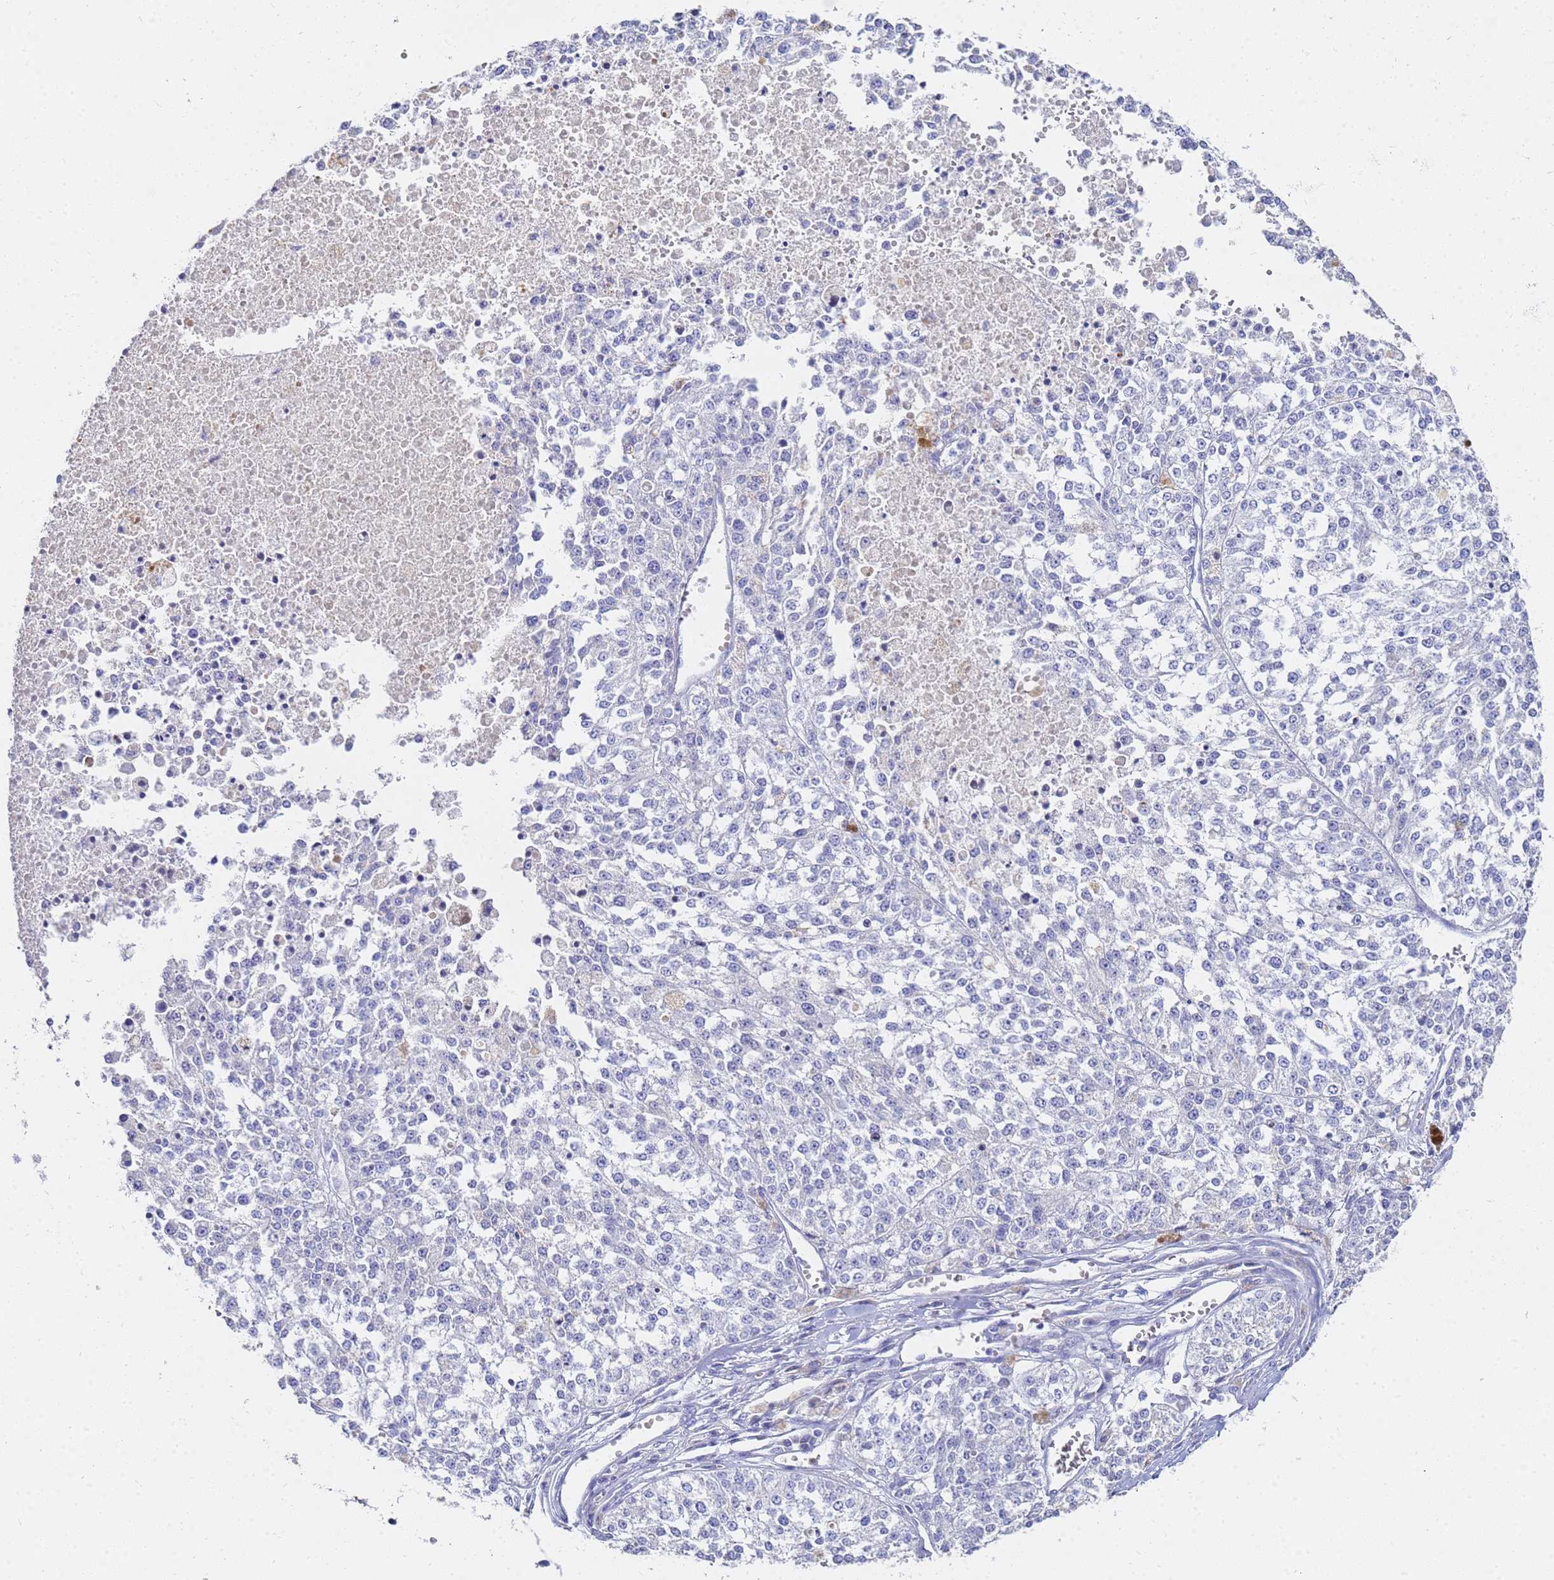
{"staining": {"intensity": "negative", "quantity": "none", "location": "none"}, "tissue": "melanoma", "cell_type": "Tumor cells", "image_type": "cancer", "snomed": [{"axis": "morphology", "description": "Malignant melanoma, NOS"}, {"axis": "topography", "description": "Skin"}], "caption": "Tumor cells show no significant protein staining in melanoma. The staining was performed using DAB to visualize the protein expression in brown, while the nuclei were stained in blue with hematoxylin (Magnification: 20x).", "gene": "C2orf72", "patient": {"sex": "female", "age": 64}}